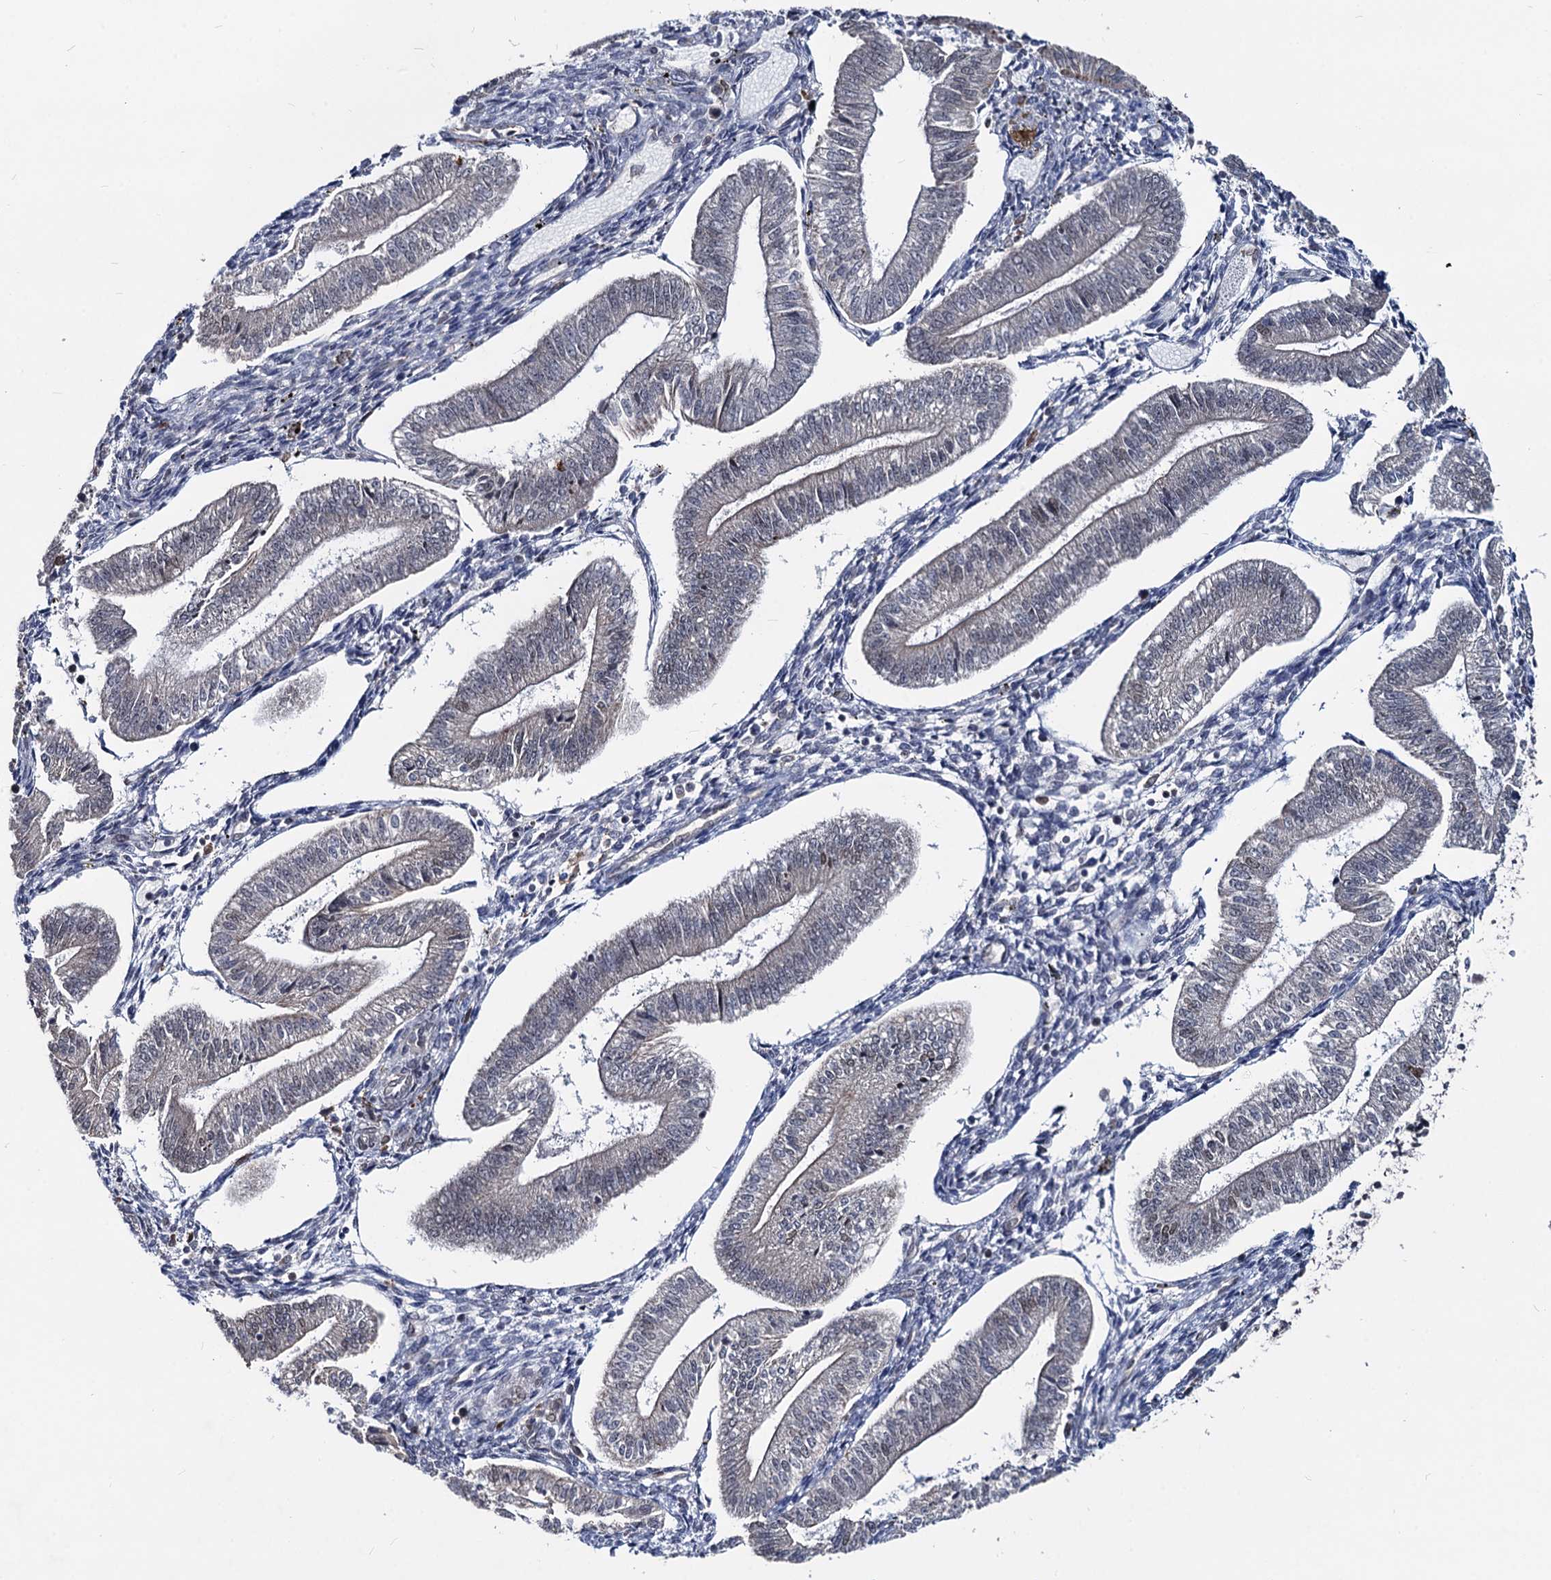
{"staining": {"intensity": "weak", "quantity": "<25%", "location": "nuclear"}, "tissue": "endometrium", "cell_type": "Cells in endometrial stroma", "image_type": "normal", "snomed": [{"axis": "morphology", "description": "Normal tissue, NOS"}, {"axis": "topography", "description": "Endometrium"}], "caption": "IHC of unremarkable endometrium shows no staining in cells in endometrial stroma. Nuclei are stained in blue.", "gene": "RNF6", "patient": {"sex": "female", "age": 34}}